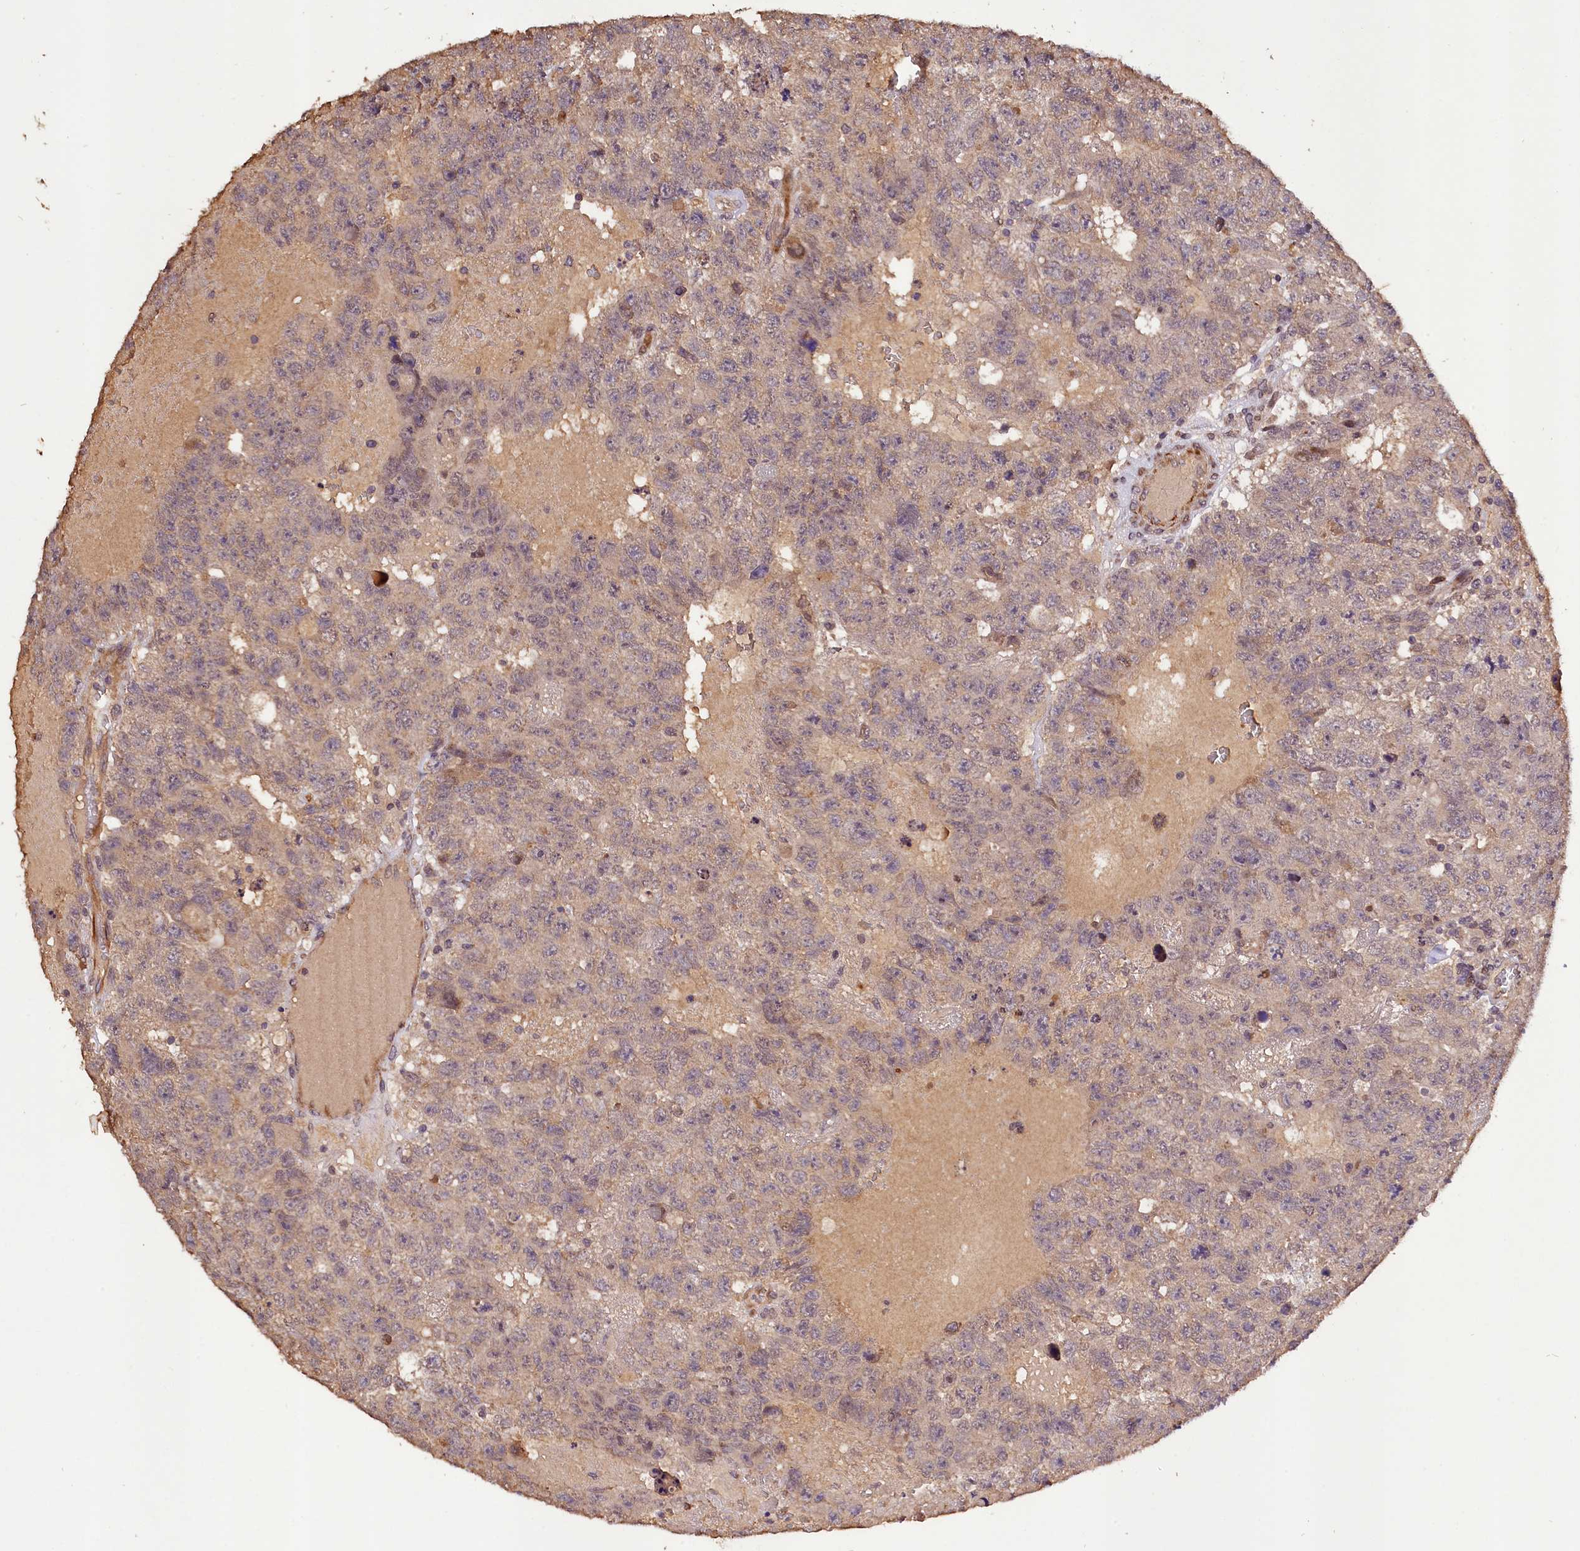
{"staining": {"intensity": "weak", "quantity": "25%-75%", "location": "cytoplasmic/membranous"}, "tissue": "testis cancer", "cell_type": "Tumor cells", "image_type": "cancer", "snomed": [{"axis": "morphology", "description": "Carcinoma, Embryonal, NOS"}, {"axis": "topography", "description": "Testis"}], "caption": "Human testis embryonal carcinoma stained with a protein marker exhibits weak staining in tumor cells.", "gene": "DNAJB9", "patient": {"sex": "male", "age": 26}}